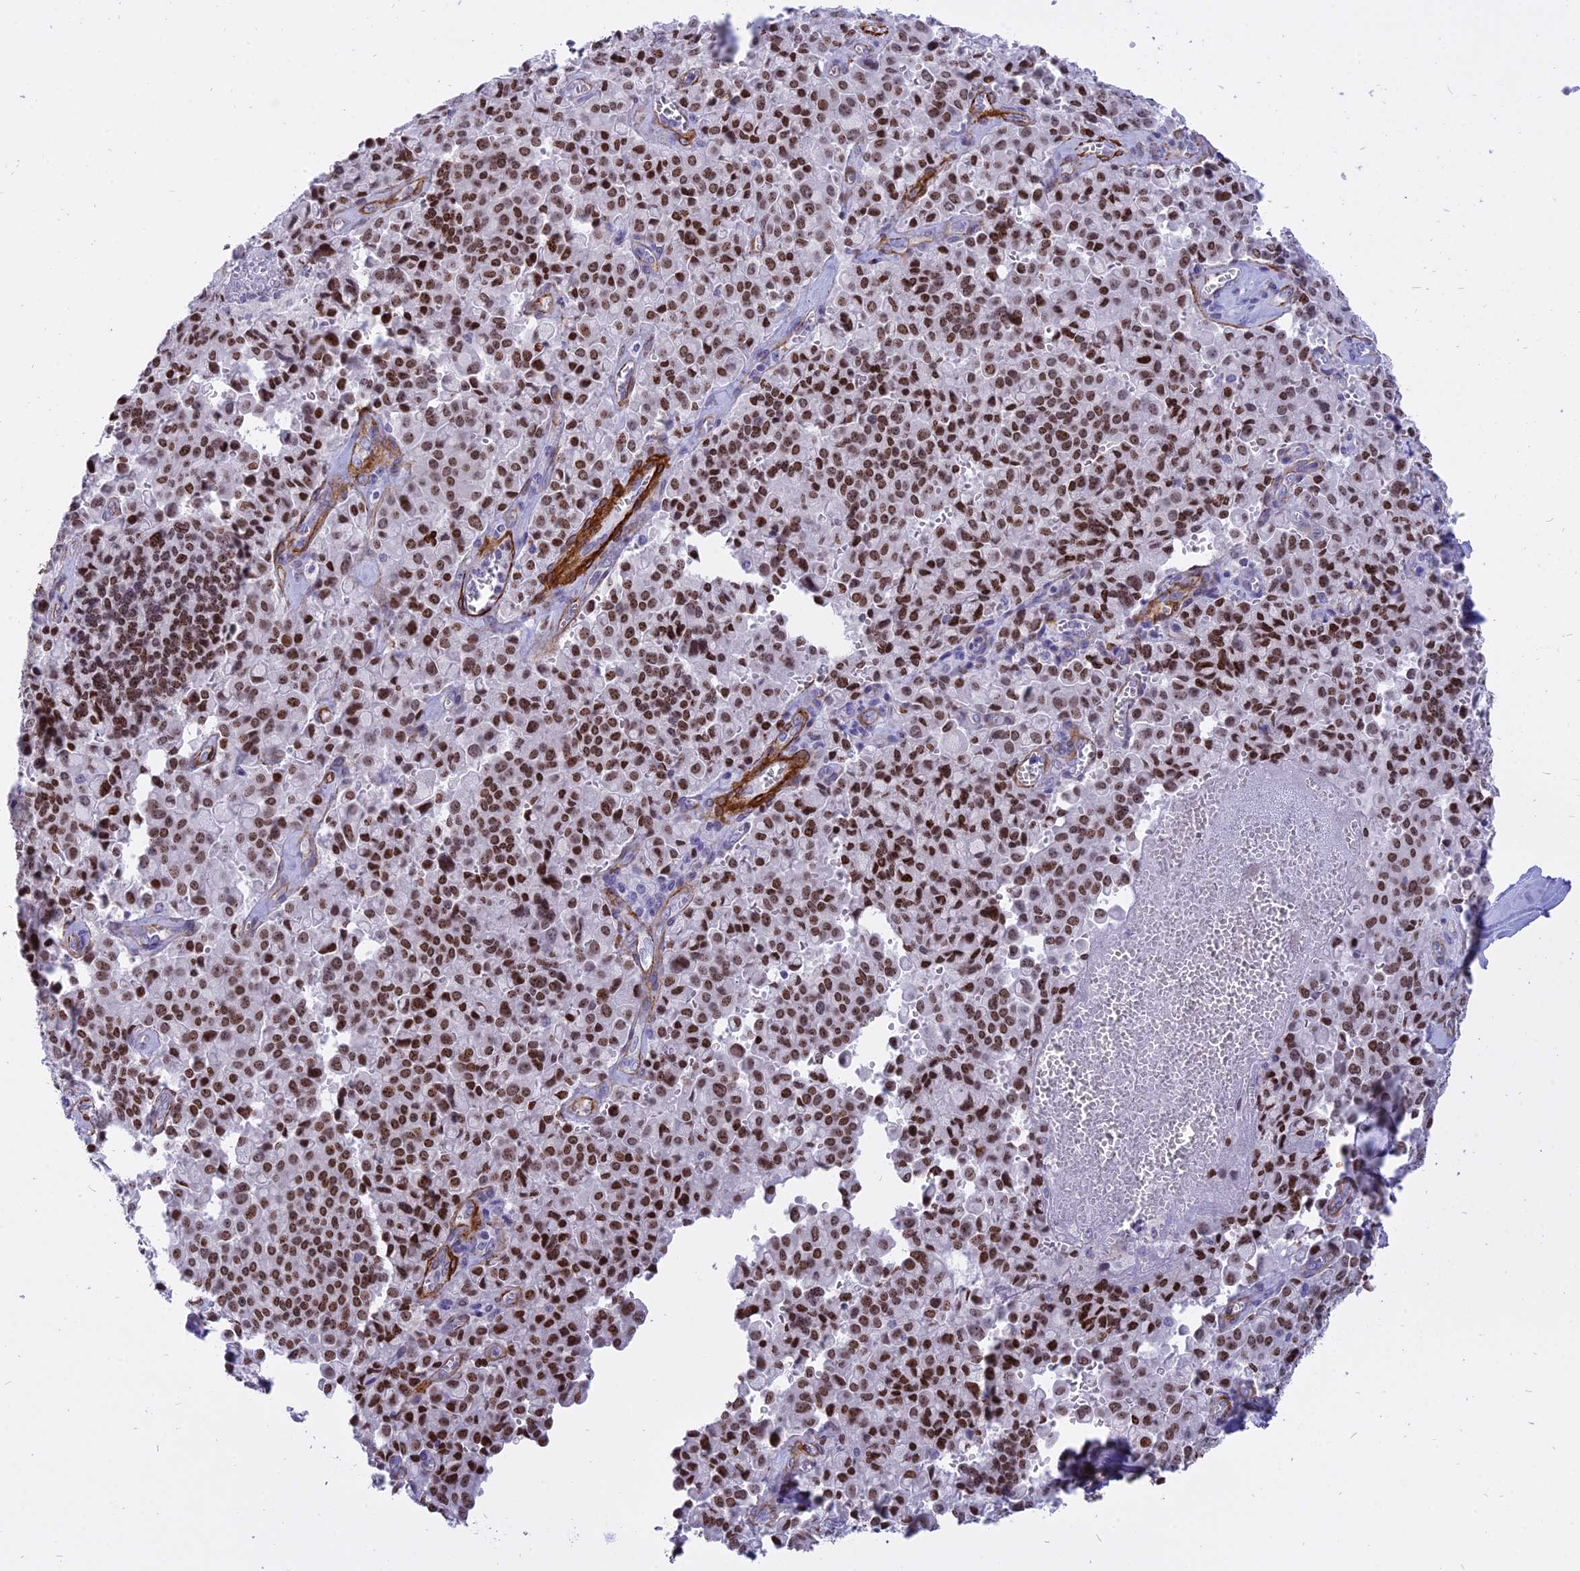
{"staining": {"intensity": "moderate", "quantity": ">75%", "location": "nuclear"}, "tissue": "pancreatic cancer", "cell_type": "Tumor cells", "image_type": "cancer", "snomed": [{"axis": "morphology", "description": "Adenocarcinoma, NOS"}, {"axis": "topography", "description": "Pancreas"}], "caption": "Moderate nuclear protein positivity is present in approximately >75% of tumor cells in pancreatic adenocarcinoma.", "gene": "CENPV", "patient": {"sex": "male", "age": 65}}